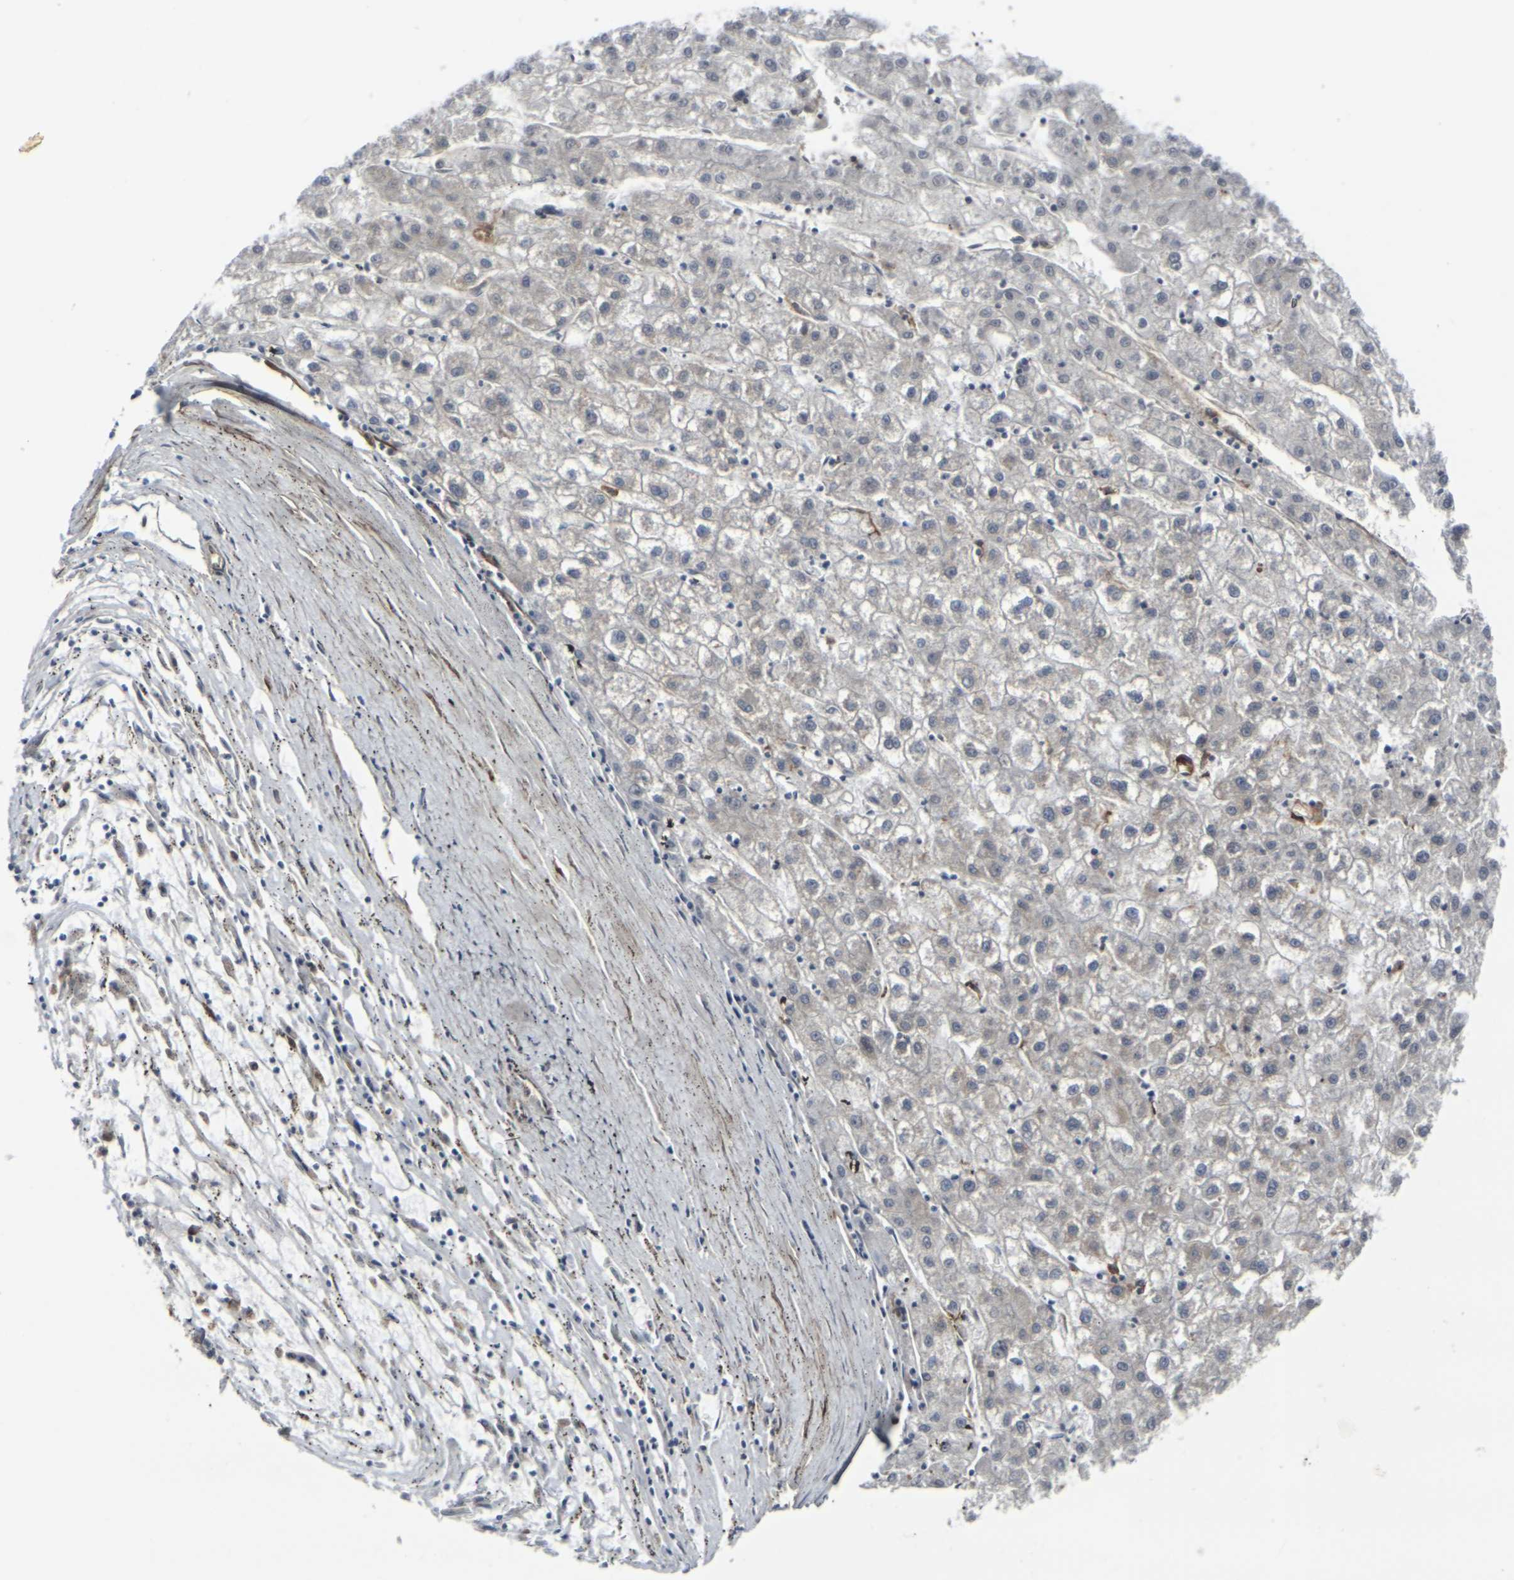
{"staining": {"intensity": "weak", "quantity": "<25%", "location": "cytoplasmic/membranous"}, "tissue": "liver cancer", "cell_type": "Tumor cells", "image_type": "cancer", "snomed": [{"axis": "morphology", "description": "Carcinoma, Hepatocellular, NOS"}, {"axis": "topography", "description": "Liver"}], "caption": "Protein analysis of liver cancer exhibits no significant expression in tumor cells. The staining is performed using DAB (3,3'-diaminobenzidine) brown chromogen with nuclei counter-stained in using hematoxylin.", "gene": "MYOF", "patient": {"sex": "male", "age": 72}}